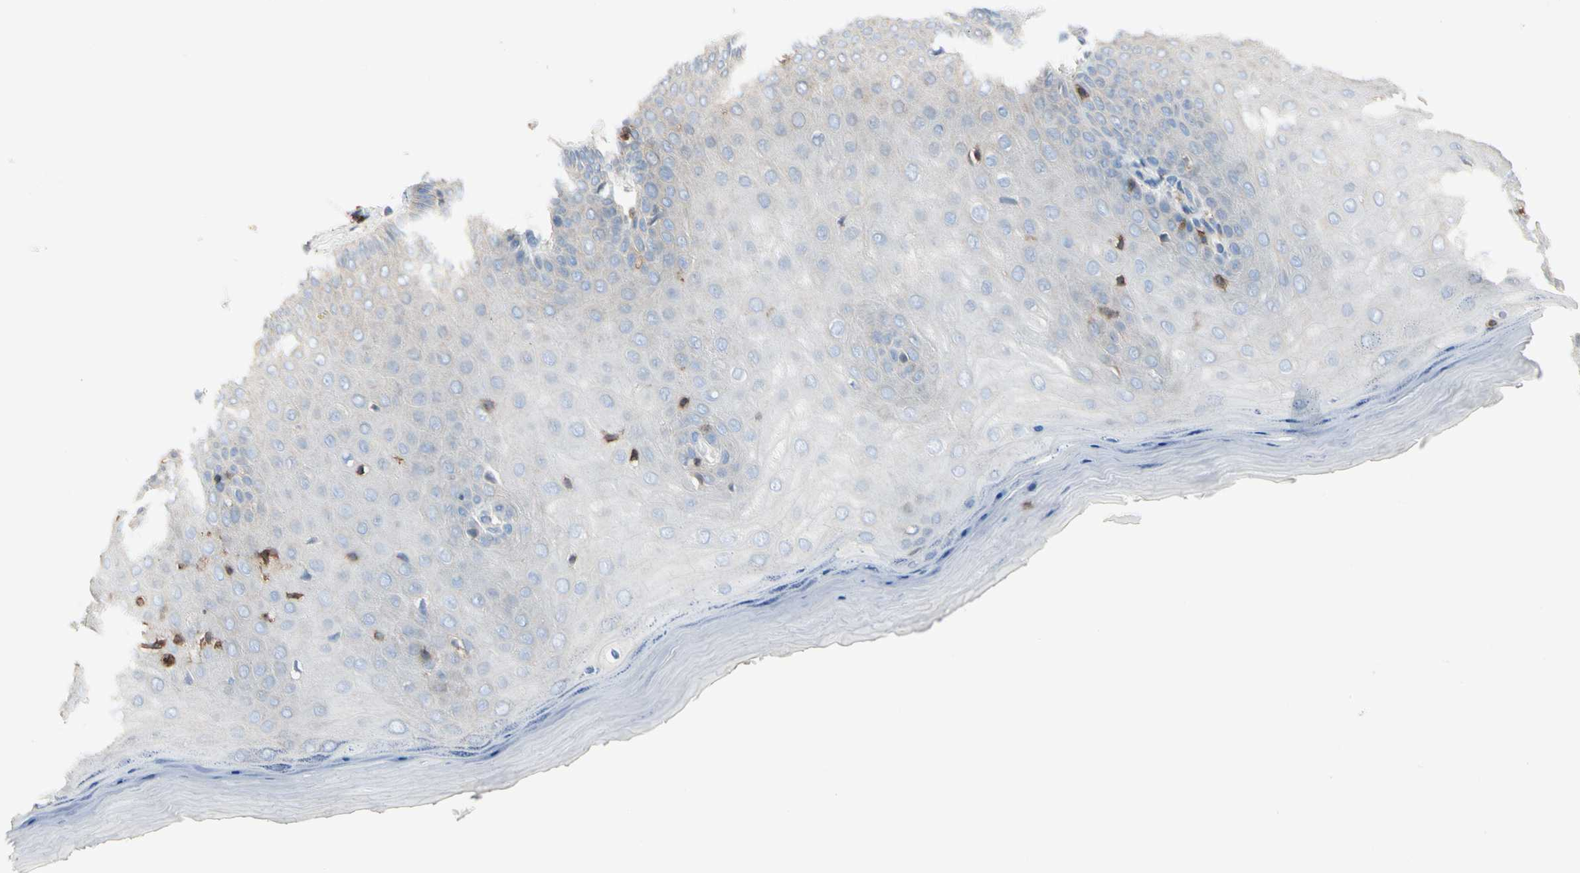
{"staining": {"intensity": "weak", "quantity": "<25%", "location": "cytoplasmic/membranous"}, "tissue": "cervix", "cell_type": "Squamous epithelial cells", "image_type": "normal", "snomed": [{"axis": "morphology", "description": "Normal tissue, NOS"}, {"axis": "topography", "description": "Cervix"}], "caption": "Immunohistochemistry histopathology image of unremarkable cervix: human cervix stained with DAB (3,3'-diaminobenzidine) displays no significant protein expression in squamous epithelial cells. (IHC, brightfield microscopy, high magnification).", "gene": "CLEC2B", "patient": {"sex": "female", "age": 55}}